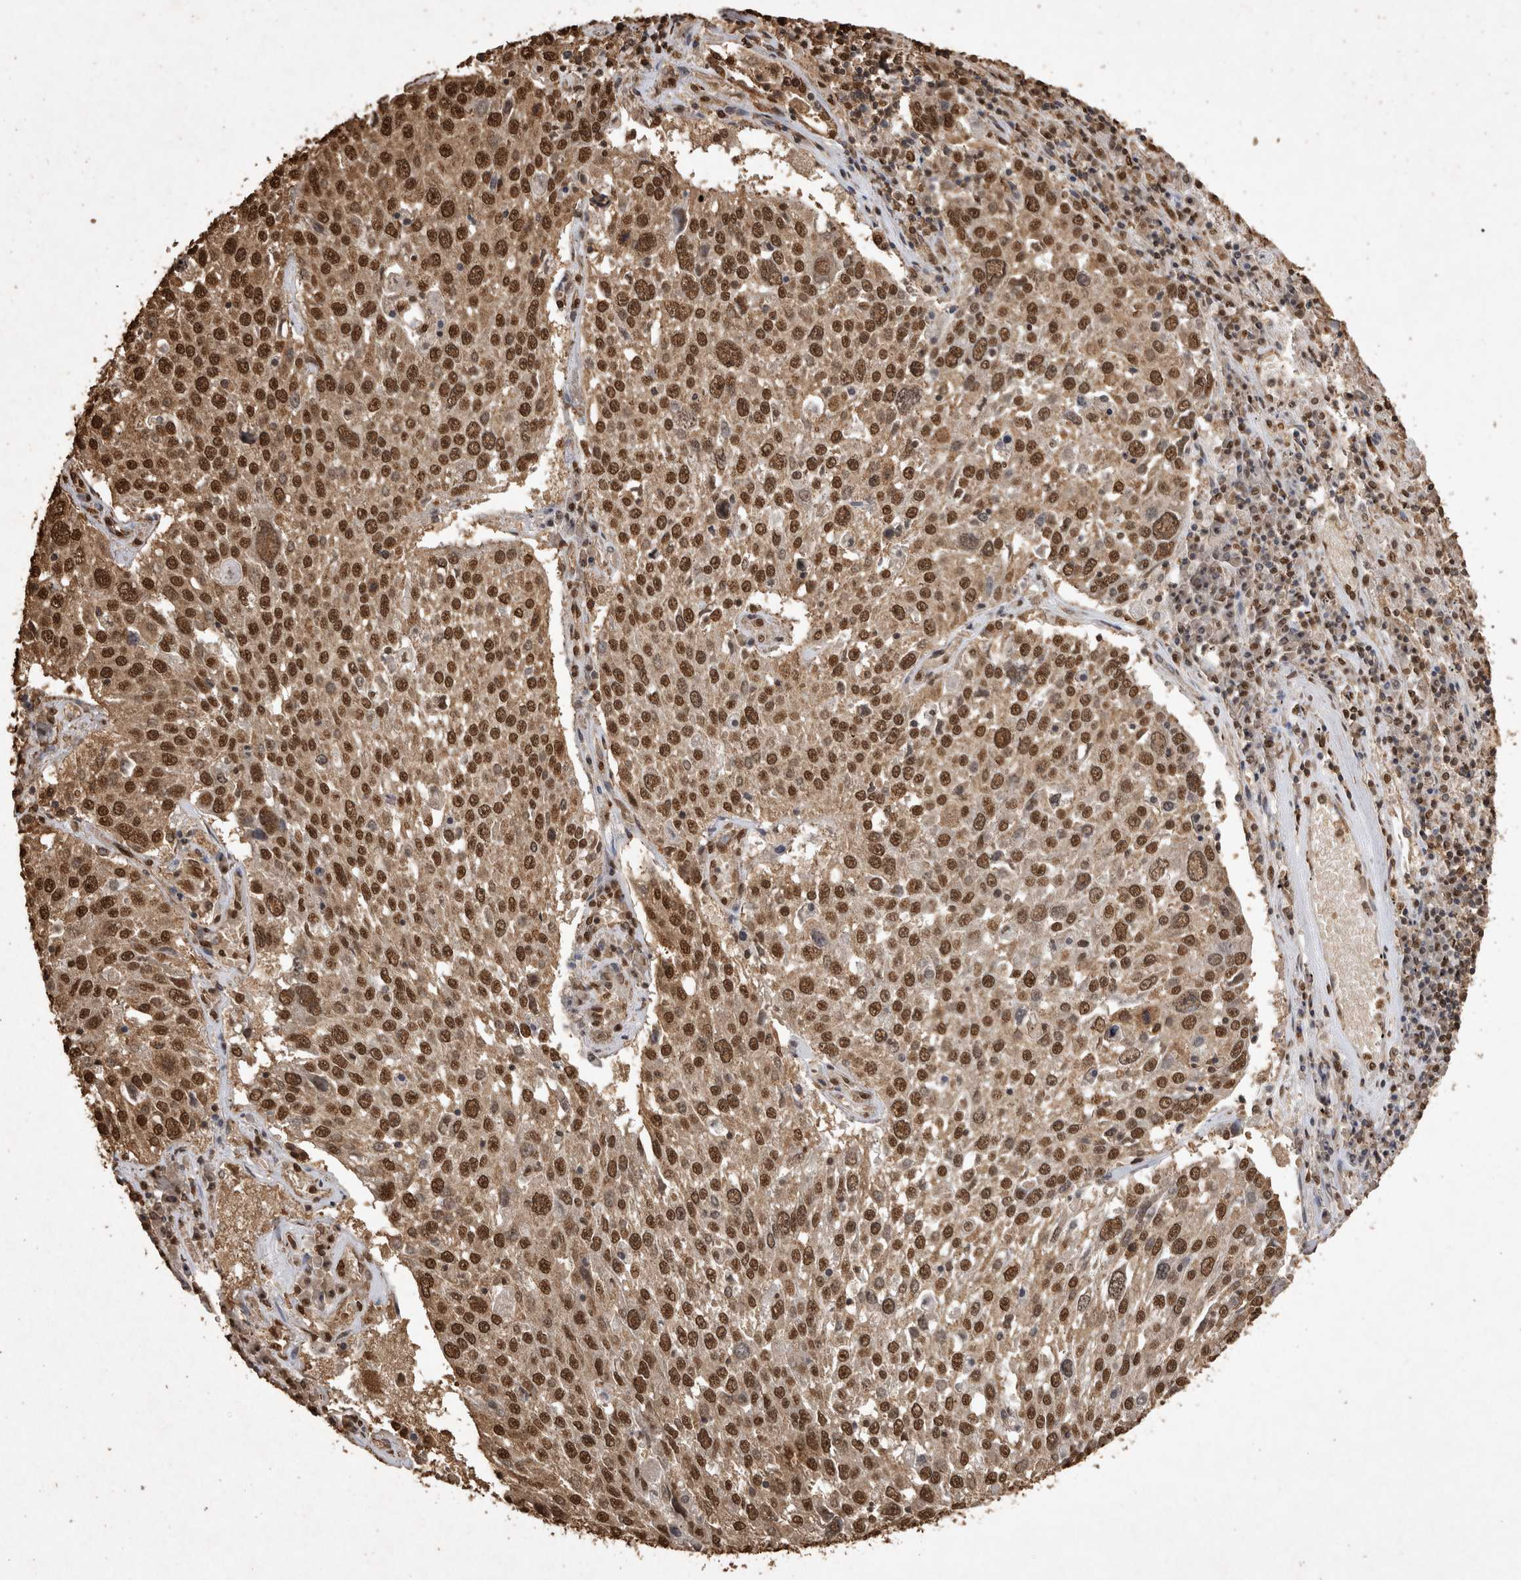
{"staining": {"intensity": "strong", "quantity": ">75%", "location": "nuclear"}, "tissue": "lung cancer", "cell_type": "Tumor cells", "image_type": "cancer", "snomed": [{"axis": "morphology", "description": "Squamous cell carcinoma, NOS"}, {"axis": "topography", "description": "Lung"}], "caption": "Immunohistochemical staining of lung cancer shows high levels of strong nuclear staining in approximately >75% of tumor cells. The protein of interest is stained brown, and the nuclei are stained in blue (DAB (3,3'-diaminobenzidine) IHC with brightfield microscopy, high magnification).", "gene": "OAS2", "patient": {"sex": "male", "age": 65}}